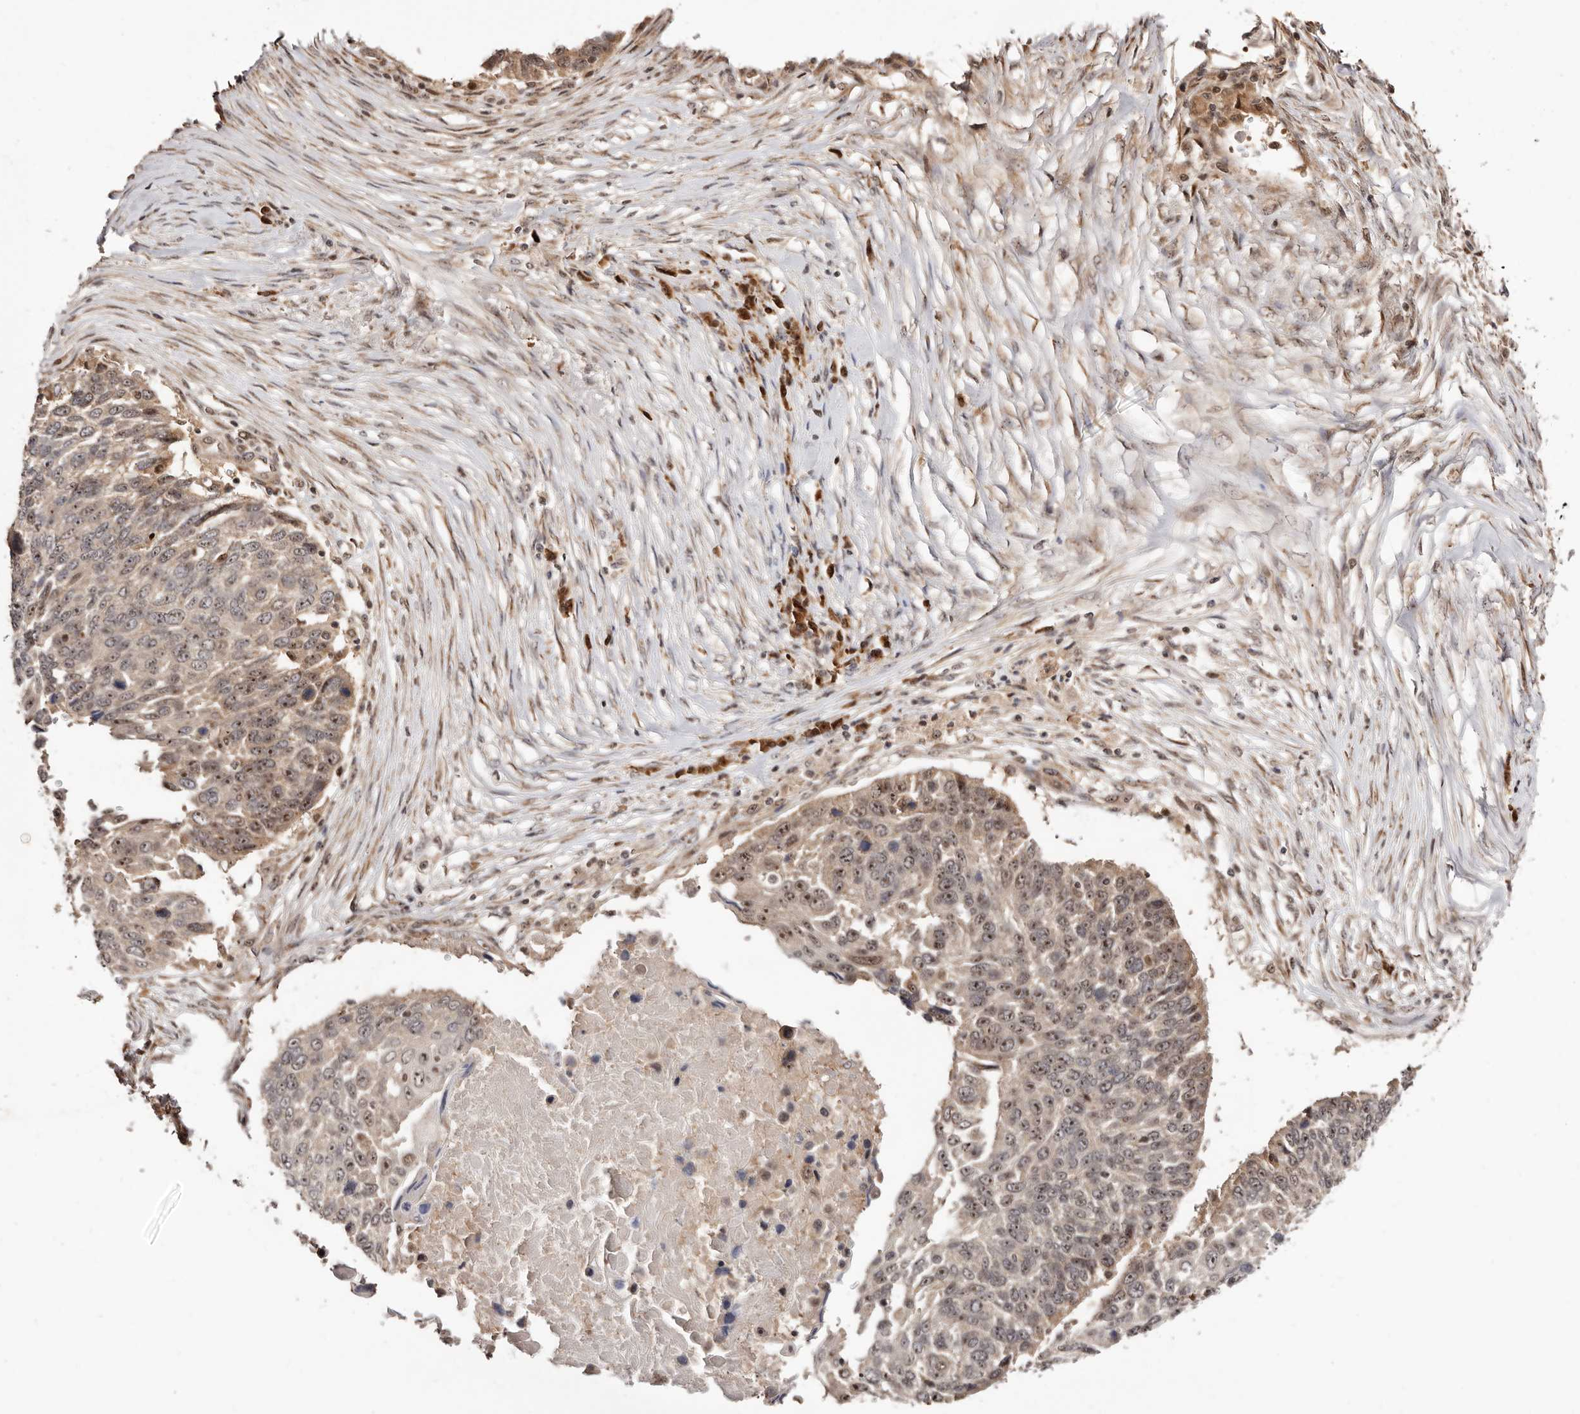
{"staining": {"intensity": "moderate", "quantity": "25%-75%", "location": "cytoplasmic/membranous,nuclear"}, "tissue": "lung cancer", "cell_type": "Tumor cells", "image_type": "cancer", "snomed": [{"axis": "morphology", "description": "Squamous cell carcinoma, NOS"}, {"axis": "topography", "description": "Lung"}], "caption": "Lung cancer tissue displays moderate cytoplasmic/membranous and nuclear expression in approximately 25%-75% of tumor cells, visualized by immunohistochemistry. (IHC, brightfield microscopy, high magnification).", "gene": "APOL6", "patient": {"sex": "male", "age": 66}}